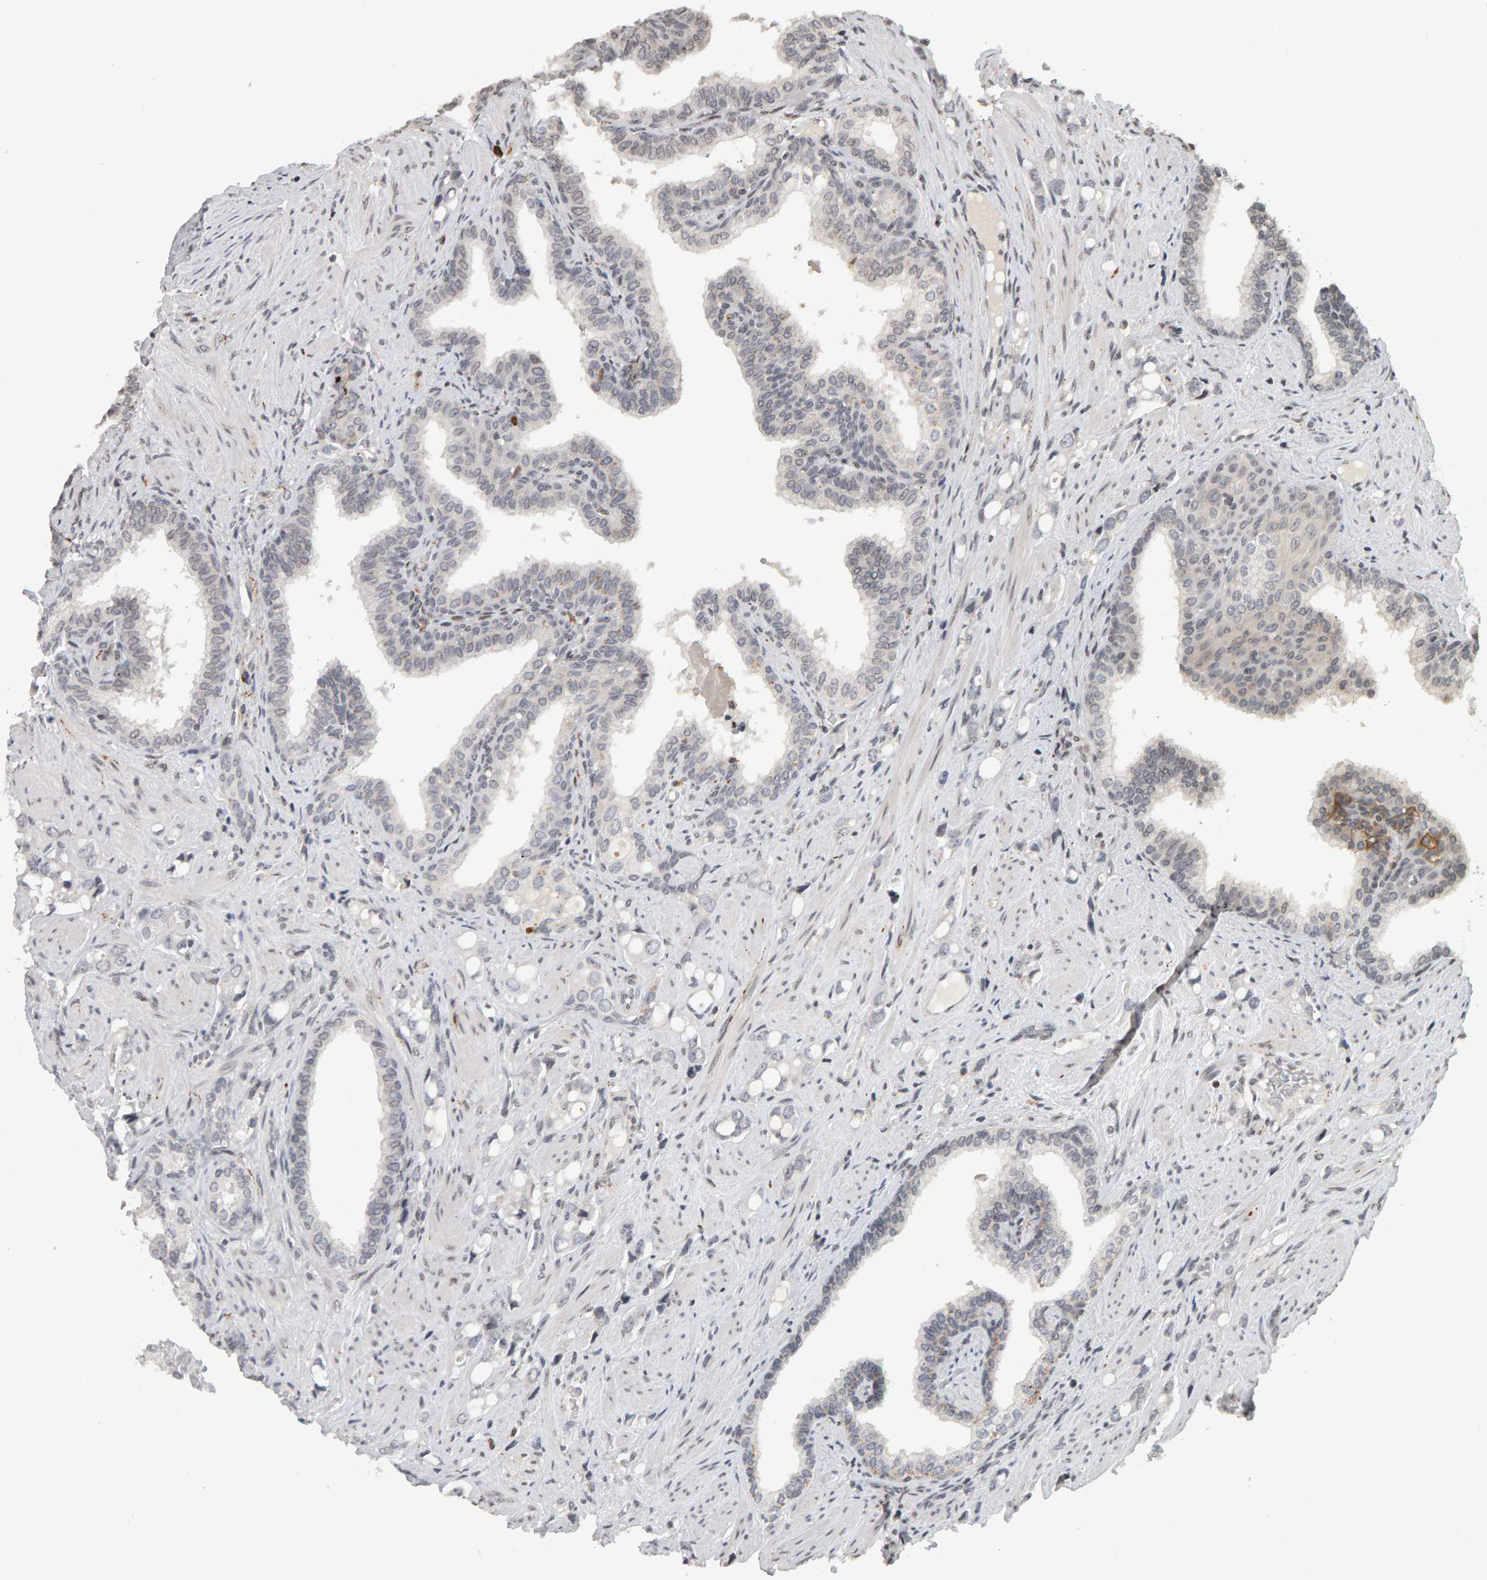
{"staining": {"intensity": "negative", "quantity": "none", "location": "none"}, "tissue": "prostate cancer", "cell_type": "Tumor cells", "image_type": "cancer", "snomed": [{"axis": "morphology", "description": "Adenocarcinoma, High grade"}, {"axis": "topography", "description": "Prostate"}], "caption": "Tumor cells show no significant protein positivity in adenocarcinoma (high-grade) (prostate).", "gene": "TRAM1", "patient": {"sex": "male", "age": 52}}